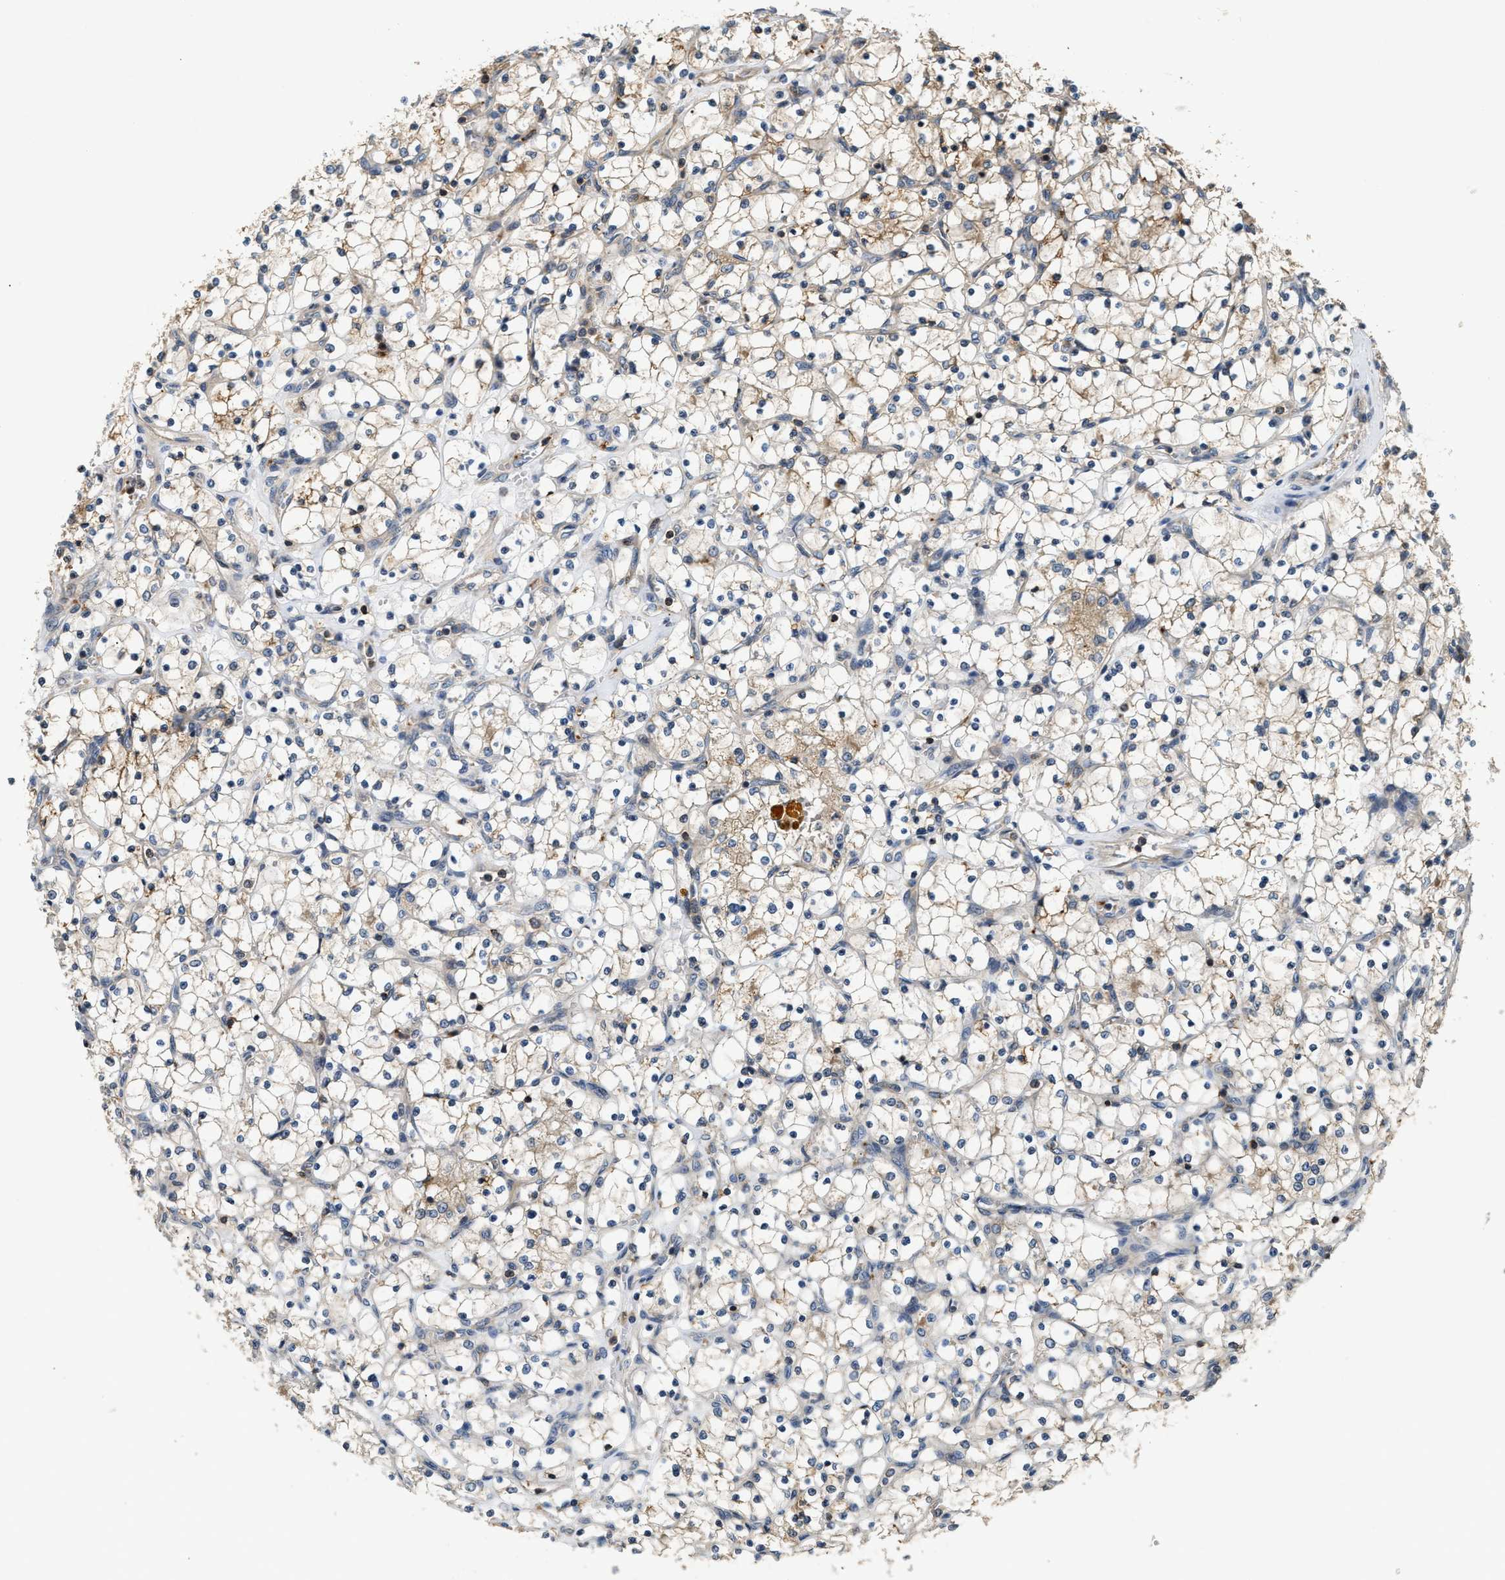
{"staining": {"intensity": "weak", "quantity": "25%-75%", "location": "cytoplasmic/membranous"}, "tissue": "renal cancer", "cell_type": "Tumor cells", "image_type": "cancer", "snomed": [{"axis": "morphology", "description": "Adenocarcinoma, NOS"}, {"axis": "topography", "description": "Kidney"}], "caption": "DAB (3,3'-diaminobenzidine) immunohistochemical staining of human renal cancer displays weak cytoplasmic/membranous protein staining in approximately 25%-75% of tumor cells.", "gene": "SNX5", "patient": {"sex": "female", "age": 69}}